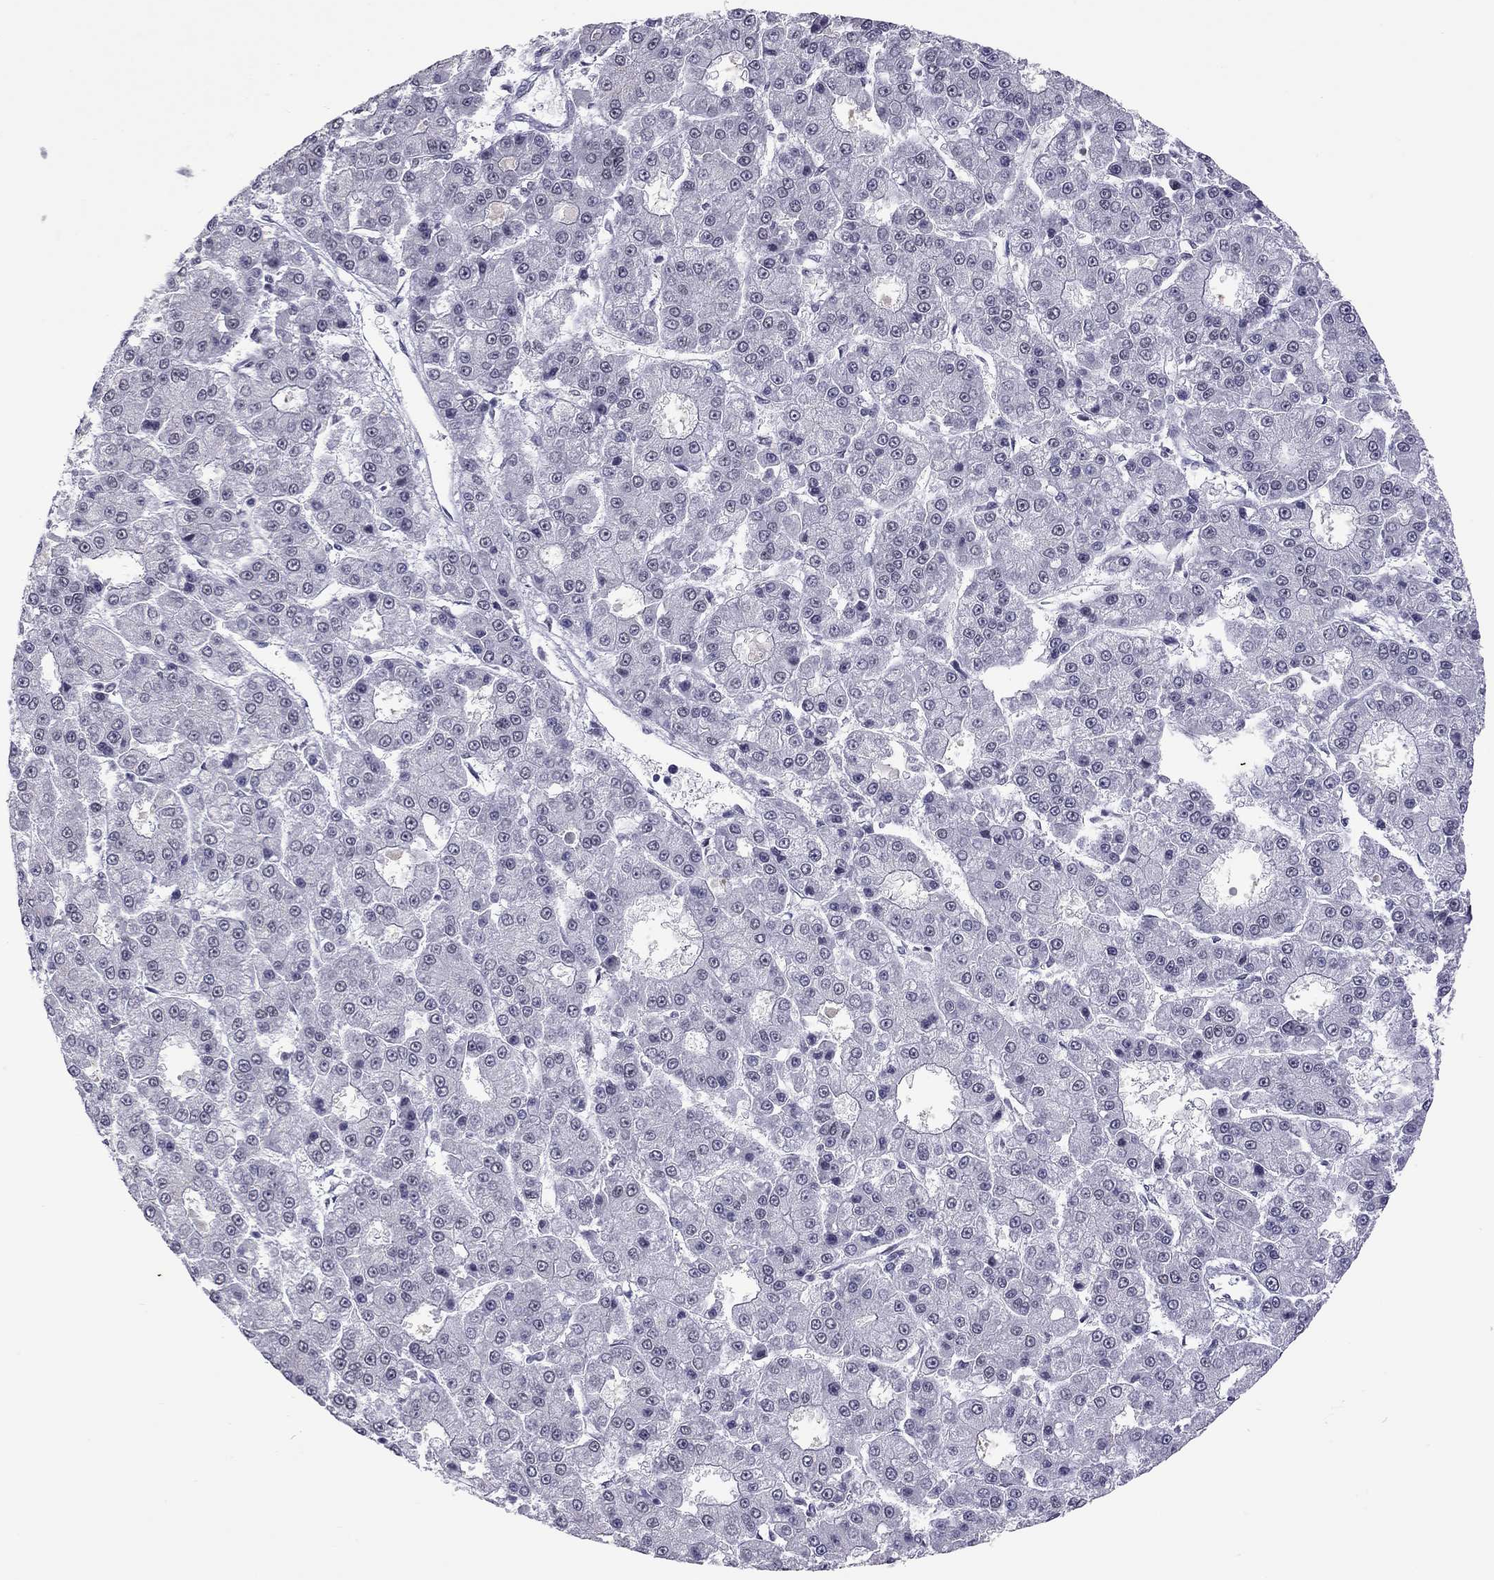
{"staining": {"intensity": "negative", "quantity": "none", "location": "none"}, "tissue": "liver cancer", "cell_type": "Tumor cells", "image_type": "cancer", "snomed": [{"axis": "morphology", "description": "Carcinoma, Hepatocellular, NOS"}, {"axis": "topography", "description": "Liver"}], "caption": "The image reveals no staining of tumor cells in liver cancer.", "gene": "PPP1R3A", "patient": {"sex": "male", "age": 70}}